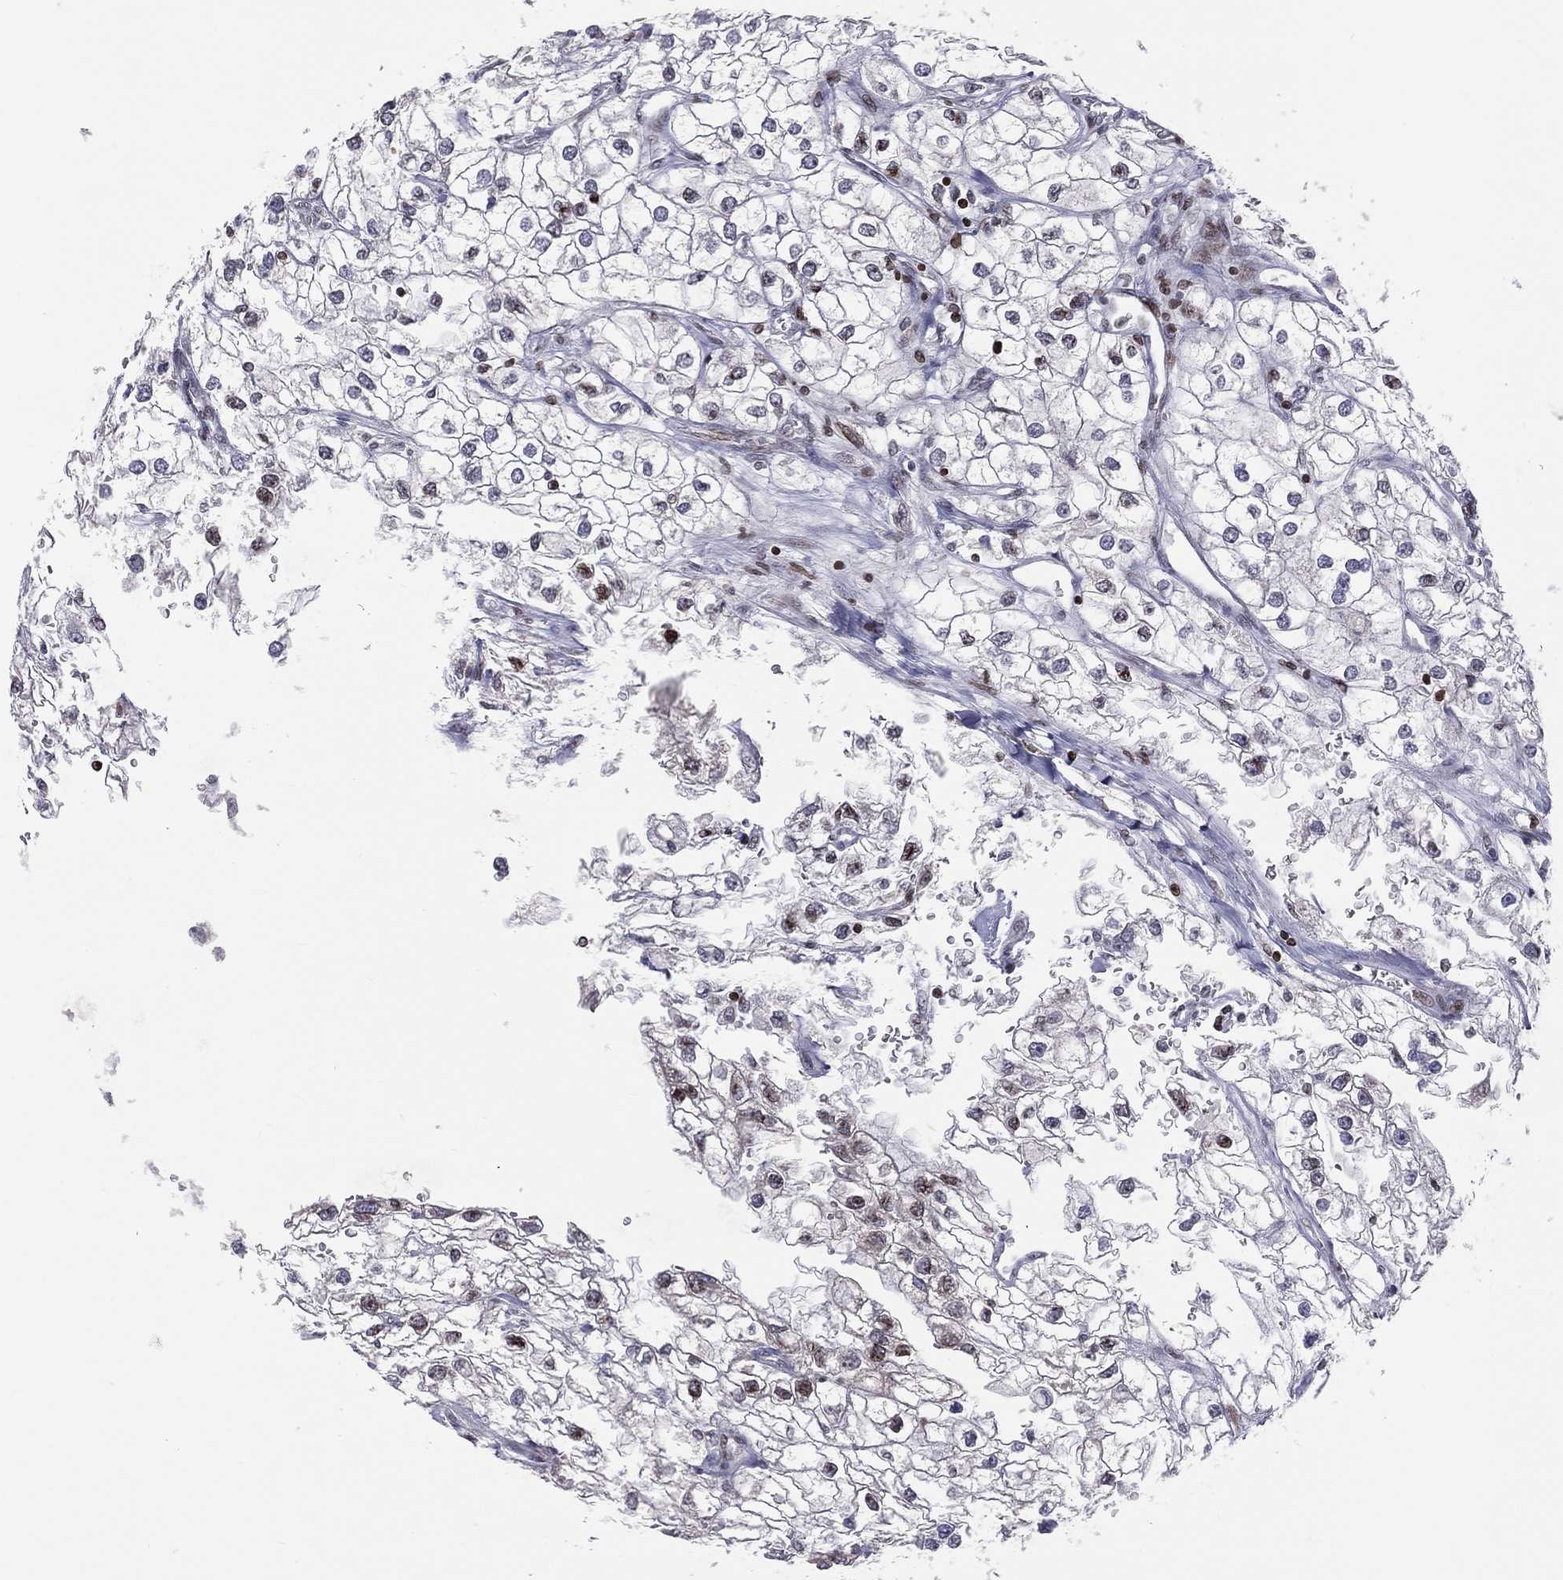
{"staining": {"intensity": "weak", "quantity": "<25%", "location": "nuclear"}, "tissue": "renal cancer", "cell_type": "Tumor cells", "image_type": "cancer", "snomed": [{"axis": "morphology", "description": "Adenocarcinoma, NOS"}, {"axis": "topography", "description": "Kidney"}], "caption": "Human renal cancer stained for a protein using IHC demonstrates no staining in tumor cells.", "gene": "DBF4B", "patient": {"sex": "male", "age": 59}}